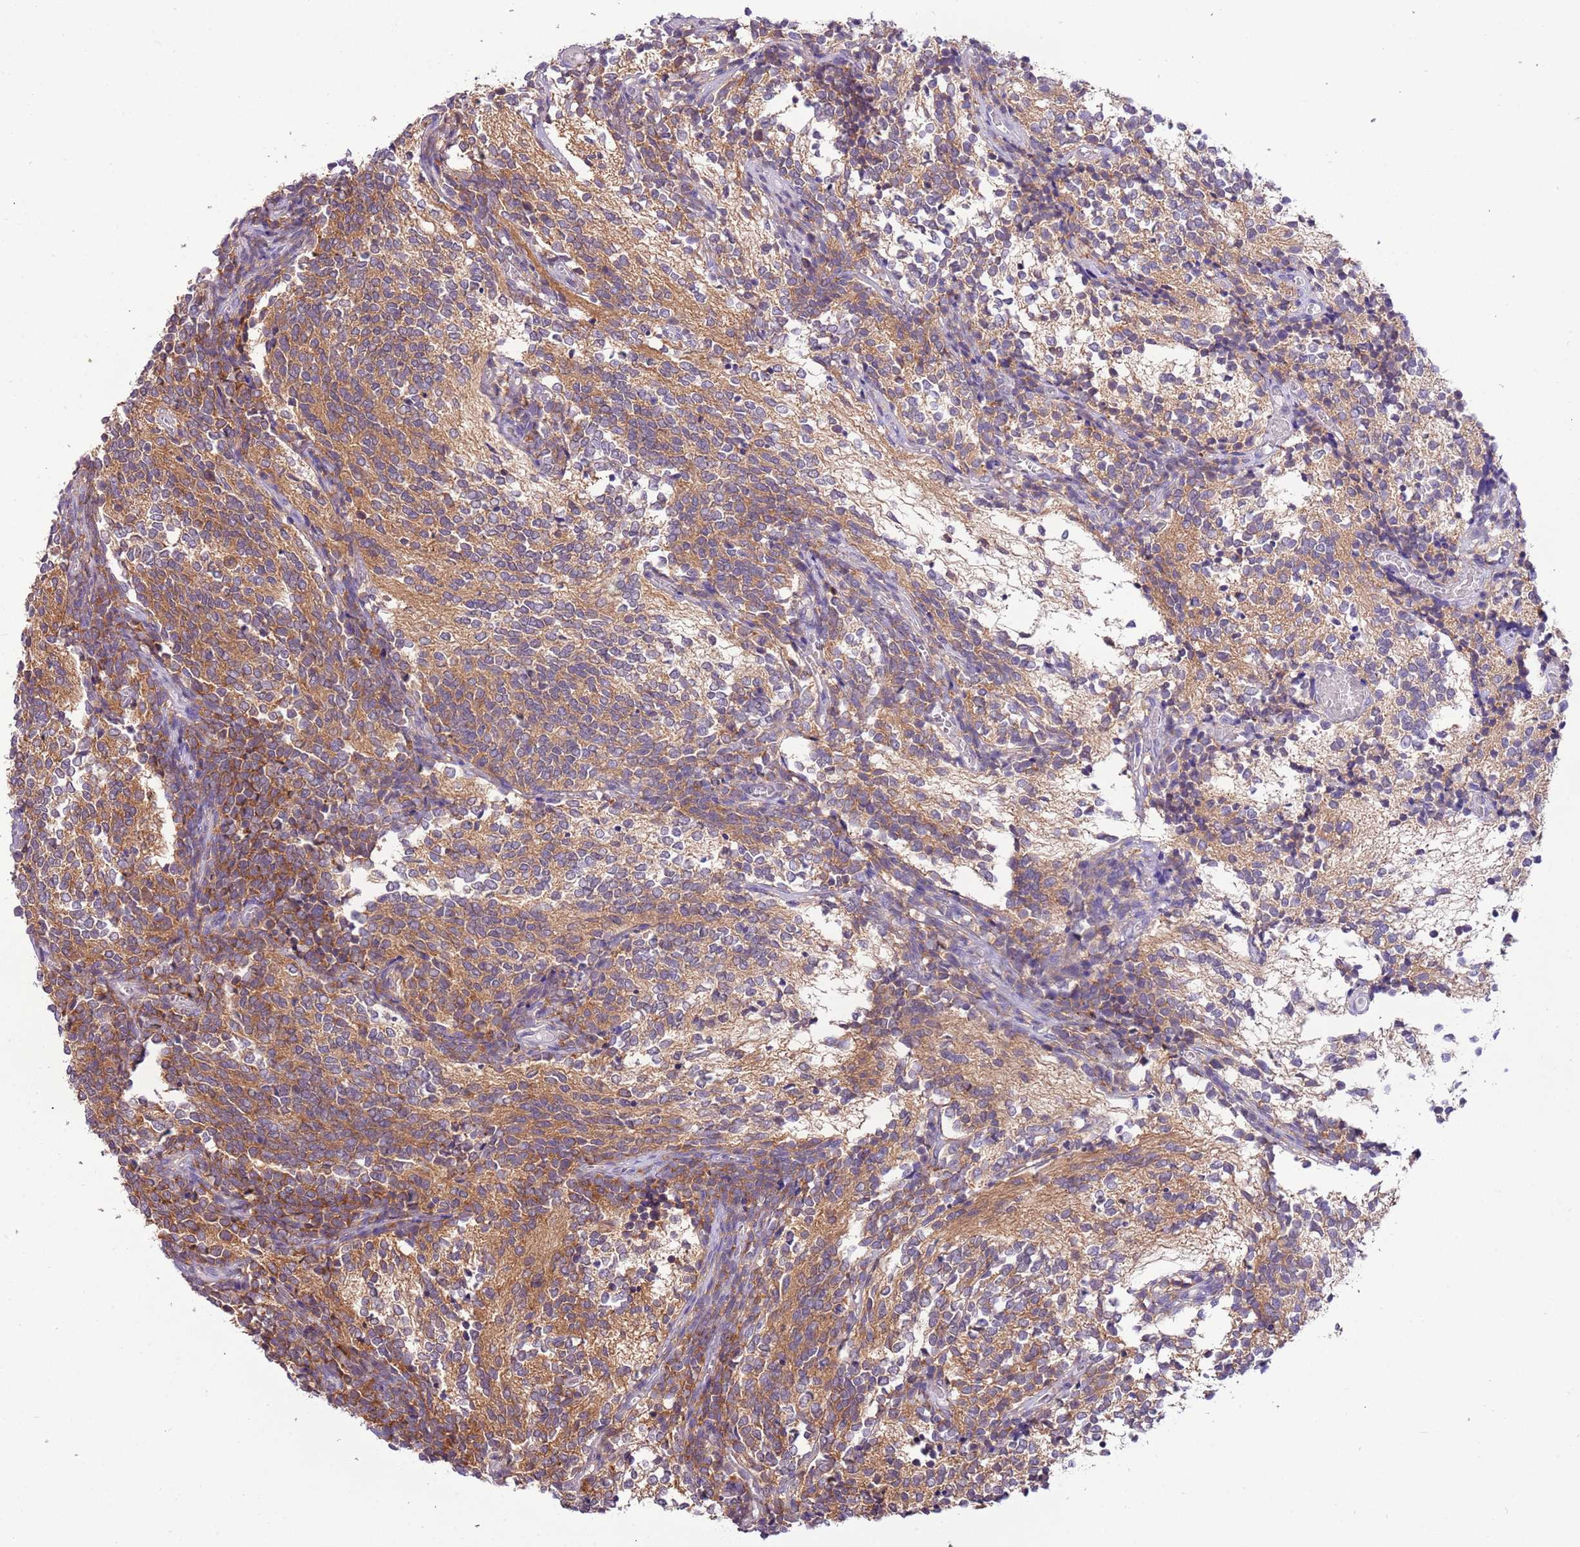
{"staining": {"intensity": "moderate", "quantity": "25%-75%", "location": "cytoplasmic/membranous"}, "tissue": "glioma", "cell_type": "Tumor cells", "image_type": "cancer", "snomed": [{"axis": "morphology", "description": "Glioma, malignant, Low grade"}, {"axis": "topography", "description": "Brain"}], "caption": "The histopathology image shows a brown stain indicating the presence of a protein in the cytoplasmic/membranous of tumor cells in low-grade glioma (malignant).", "gene": "STIP1", "patient": {"sex": "female", "age": 1}}